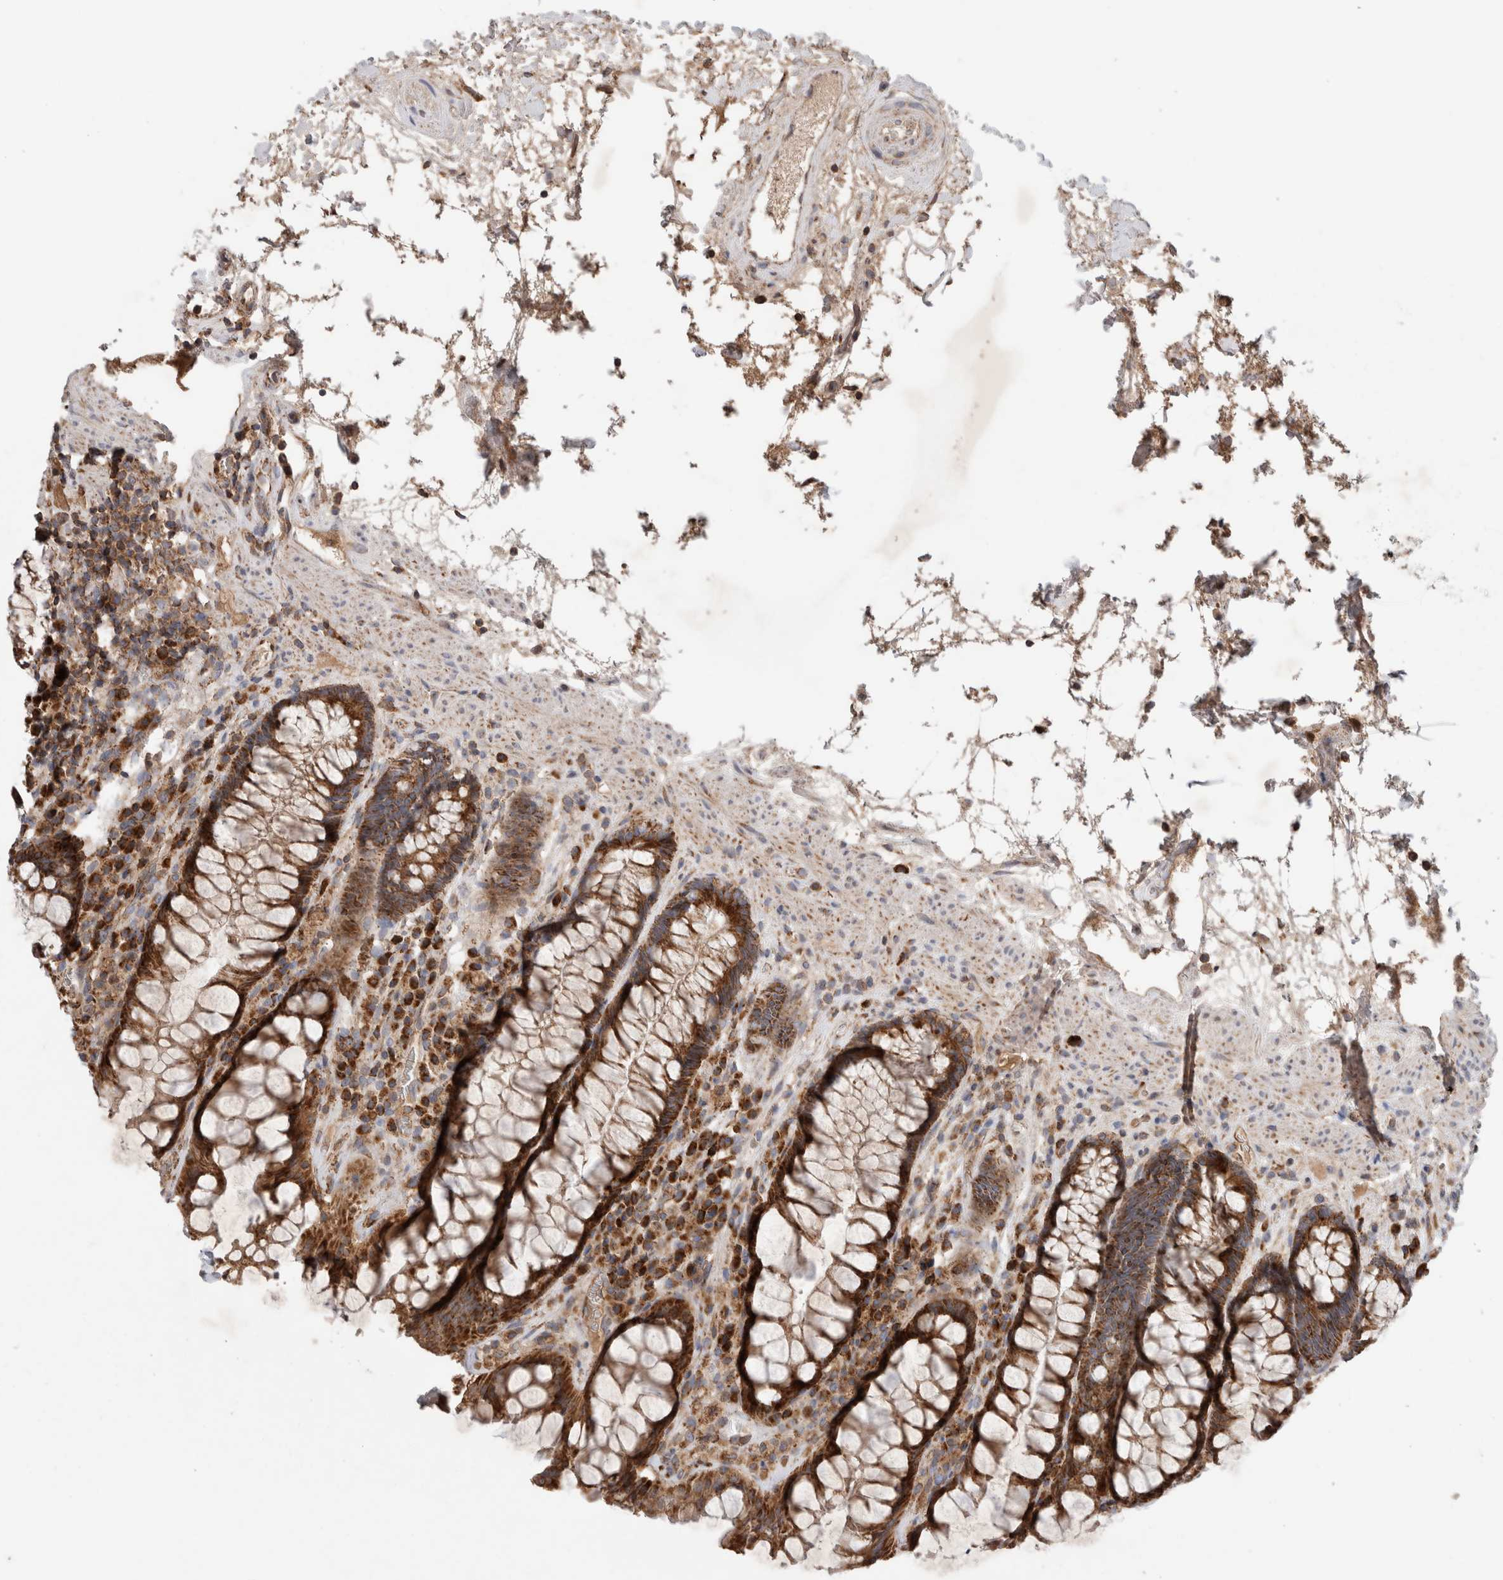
{"staining": {"intensity": "strong", "quantity": ">75%", "location": "cytoplasmic/membranous"}, "tissue": "rectum", "cell_type": "Glandular cells", "image_type": "normal", "snomed": [{"axis": "morphology", "description": "Normal tissue, NOS"}, {"axis": "topography", "description": "Rectum"}], "caption": "Immunohistochemistry (IHC) histopathology image of normal rectum: human rectum stained using immunohistochemistry (IHC) demonstrates high levels of strong protein expression localized specifically in the cytoplasmic/membranous of glandular cells, appearing as a cytoplasmic/membranous brown color.", "gene": "KIF21B", "patient": {"sex": "male", "age": 64}}